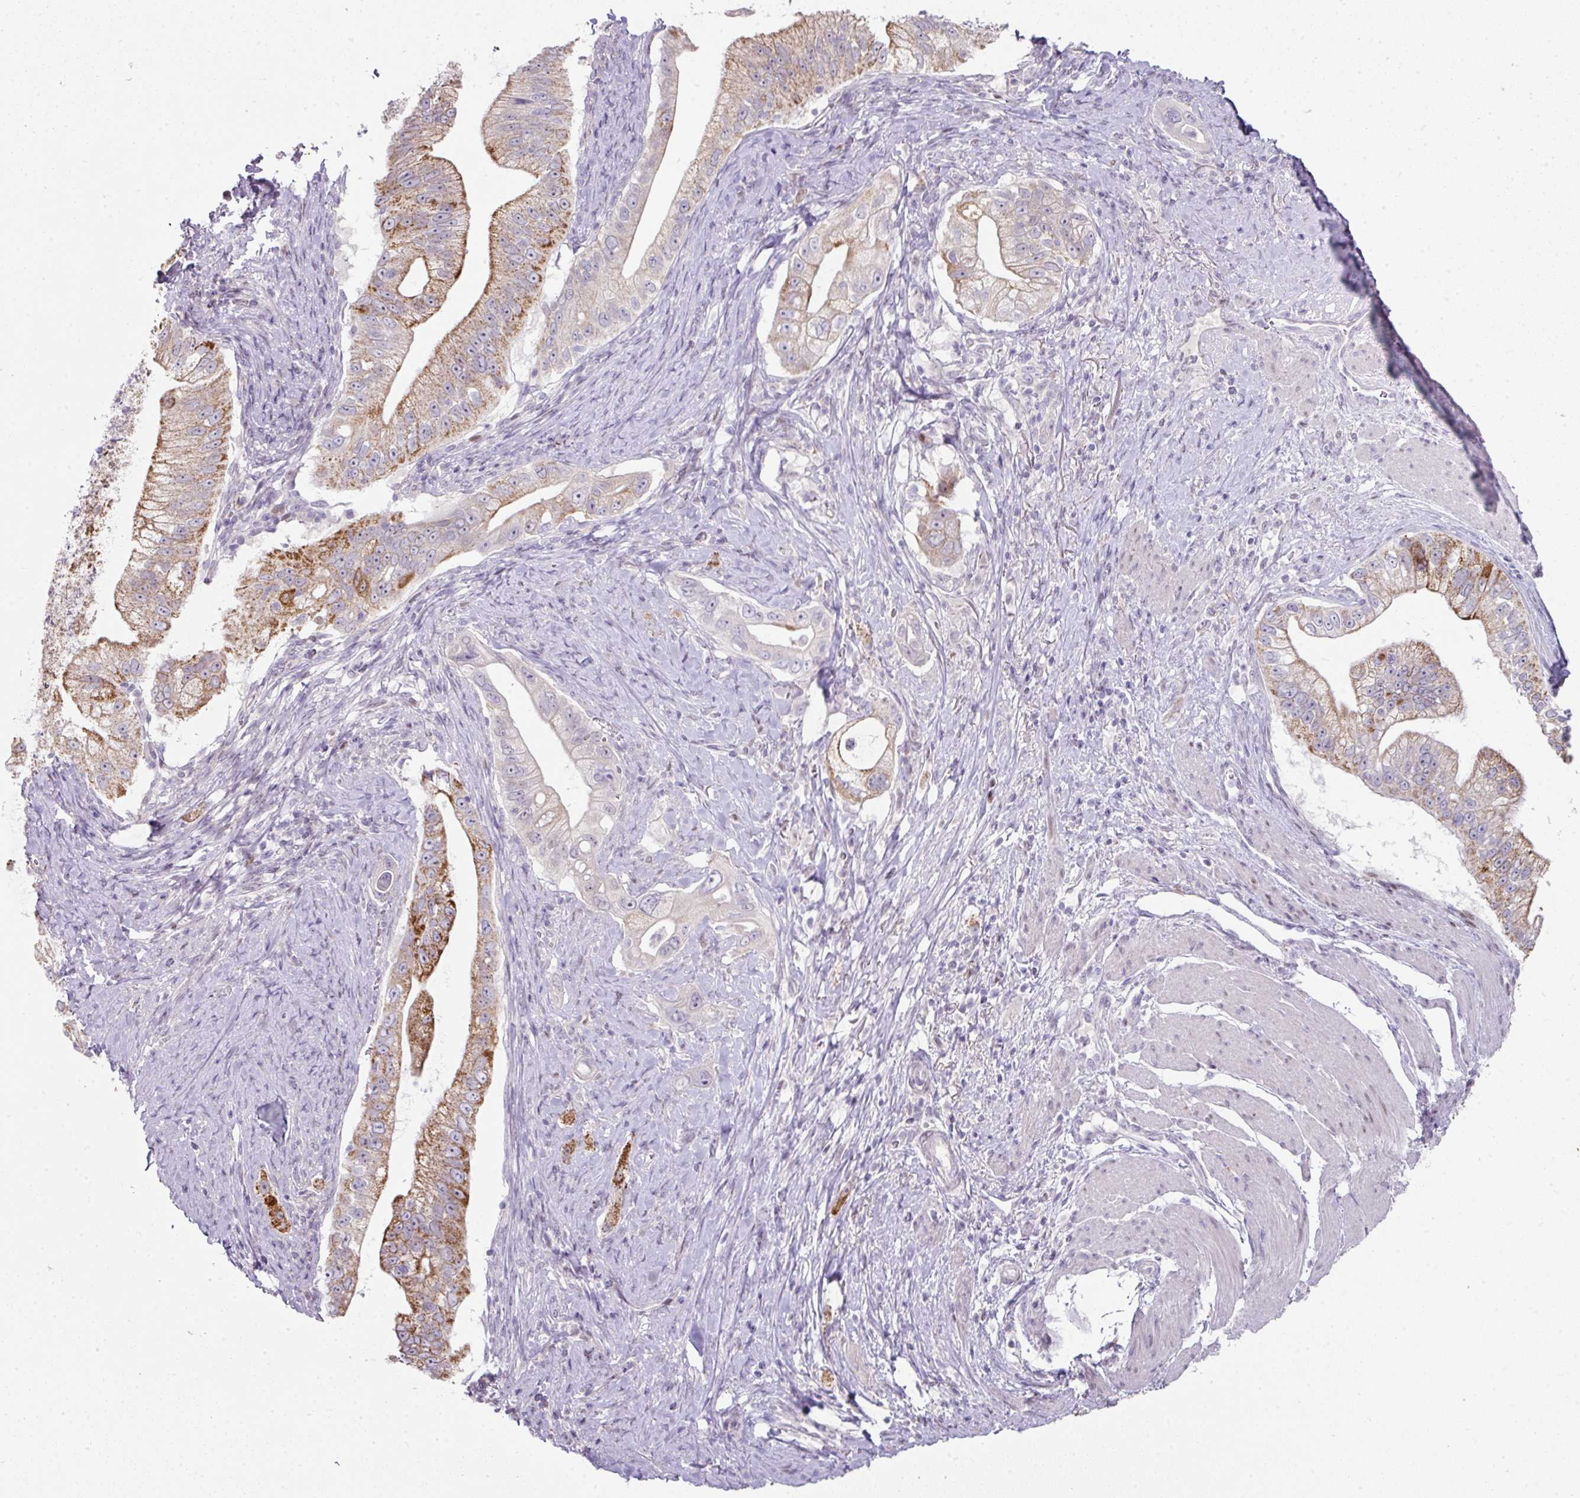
{"staining": {"intensity": "moderate", "quantity": "25%-75%", "location": "cytoplasmic/membranous"}, "tissue": "pancreatic cancer", "cell_type": "Tumor cells", "image_type": "cancer", "snomed": [{"axis": "morphology", "description": "Adenocarcinoma, NOS"}, {"axis": "topography", "description": "Pancreas"}], "caption": "High-magnification brightfield microscopy of pancreatic cancer (adenocarcinoma) stained with DAB (brown) and counterstained with hematoxylin (blue). tumor cells exhibit moderate cytoplasmic/membranous staining is identified in about25%-75% of cells.", "gene": "ANKRD18A", "patient": {"sex": "male", "age": 70}}